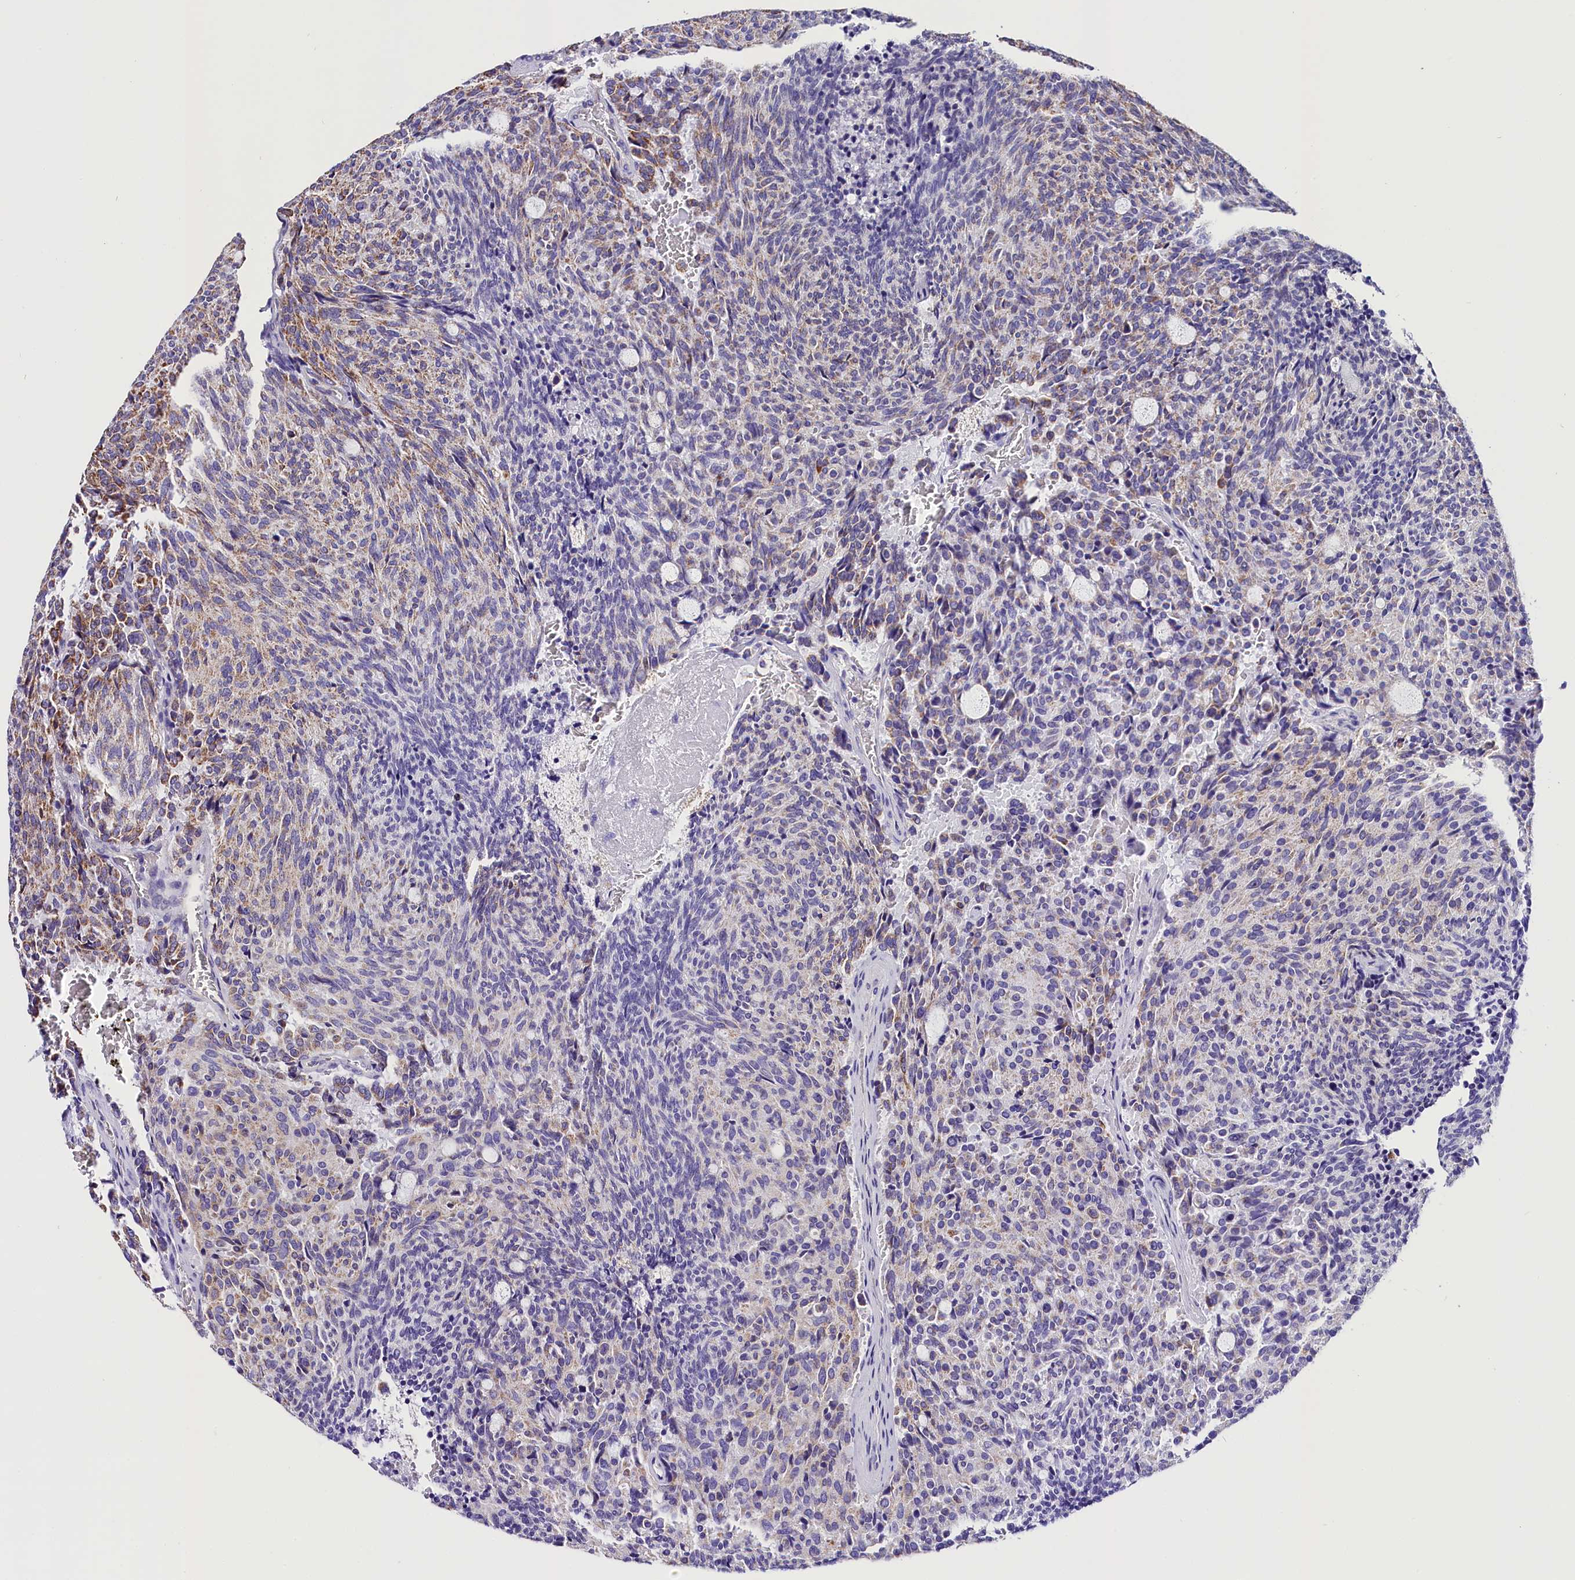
{"staining": {"intensity": "weak", "quantity": "<25%", "location": "cytoplasmic/membranous"}, "tissue": "carcinoid", "cell_type": "Tumor cells", "image_type": "cancer", "snomed": [{"axis": "morphology", "description": "Carcinoid, malignant, NOS"}, {"axis": "topography", "description": "Pancreas"}], "caption": "High magnification brightfield microscopy of carcinoid stained with DAB (3,3'-diaminobenzidine) (brown) and counterstained with hematoxylin (blue): tumor cells show no significant expression.", "gene": "ACAA2", "patient": {"sex": "female", "age": 54}}